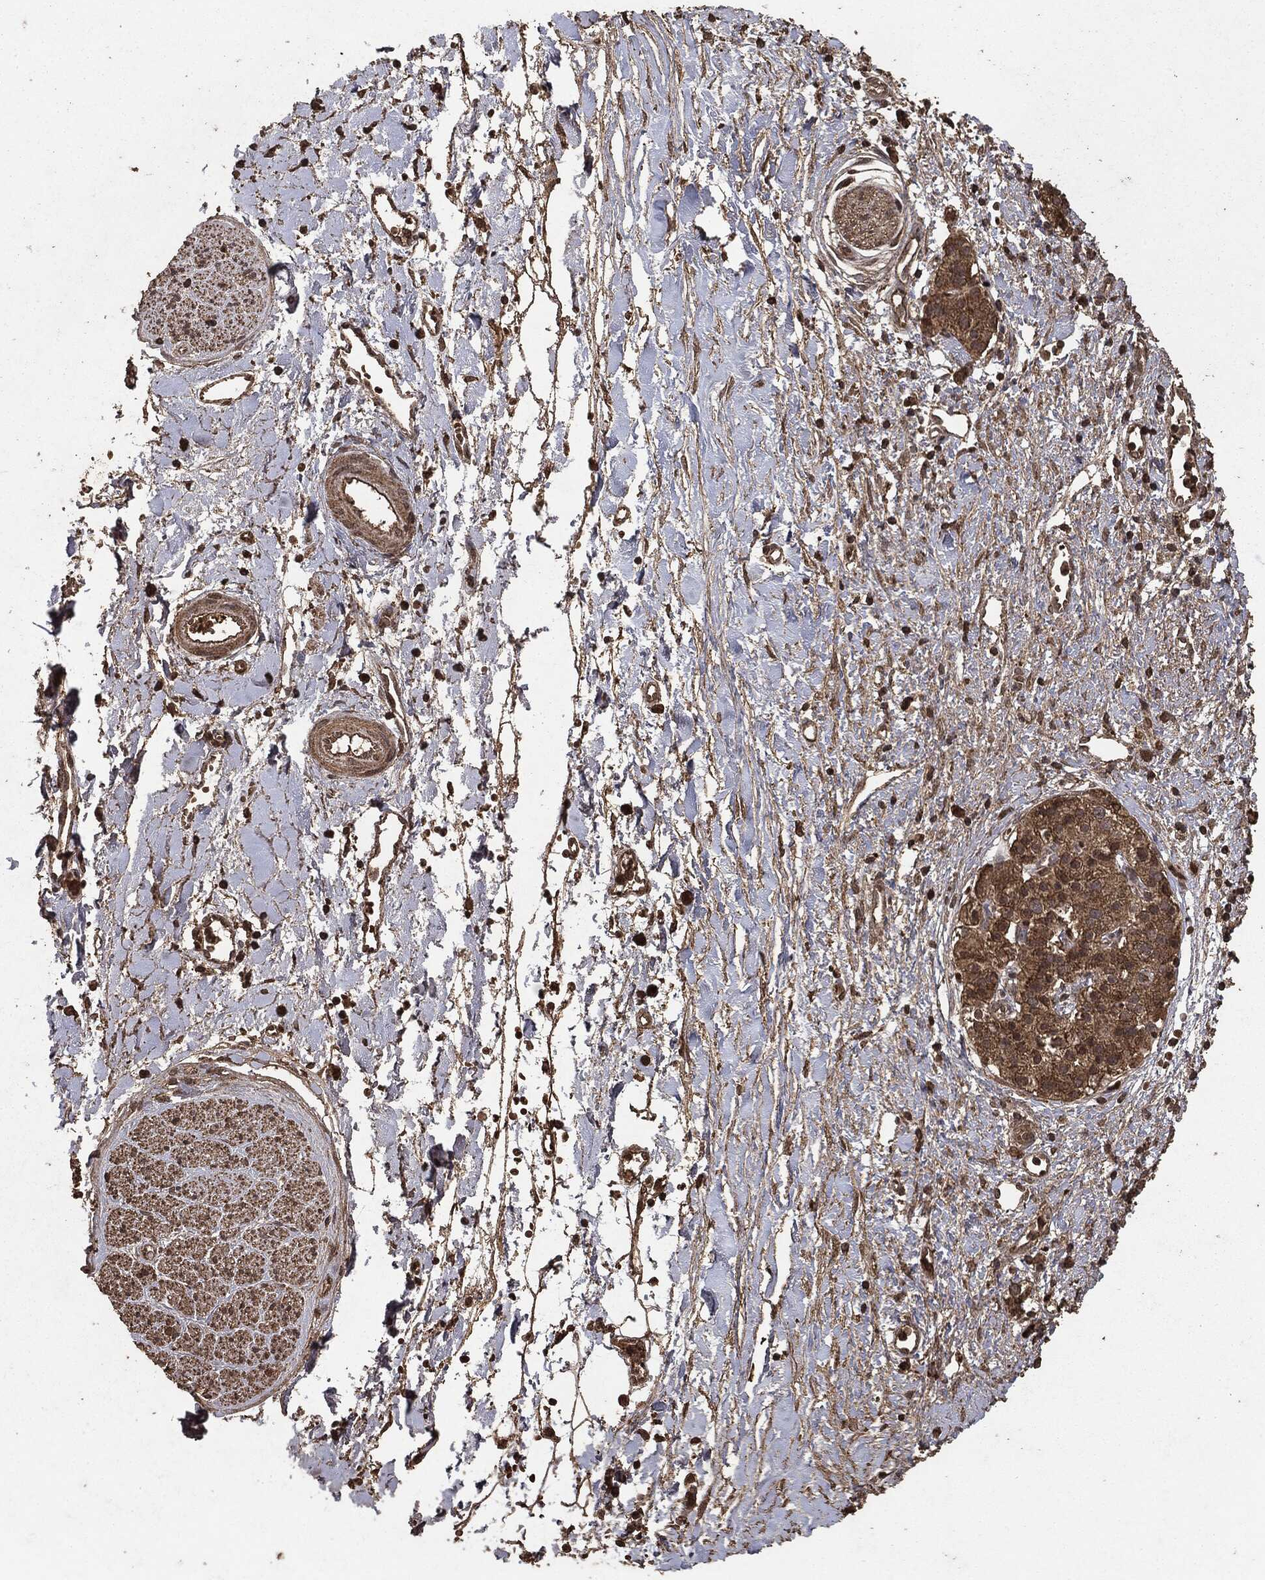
{"staining": {"intensity": "strong", "quantity": ">75%", "location": "cytoplasmic/membranous"}, "tissue": "soft tissue", "cell_type": "Fibroblasts", "image_type": "normal", "snomed": [{"axis": "morphology", "description": "Normal tissue, NOS"}, {"axis": "morphology", "description": "Adenocarcinoma, NOS"}, {"axis": "topography", "description": "Pancreas"}, {"axis": "topography", "description": "Peripheral nerve tissue"}], "caption": "The image exhibits immunohistochemical staining of unremarkable soft tissue. There is strong cytoplasmic/membranous expression is appreciated in approximately >75% of fibroblasts.", "gene": "NME1", "patient": {"sex": "male", "age": 61}}